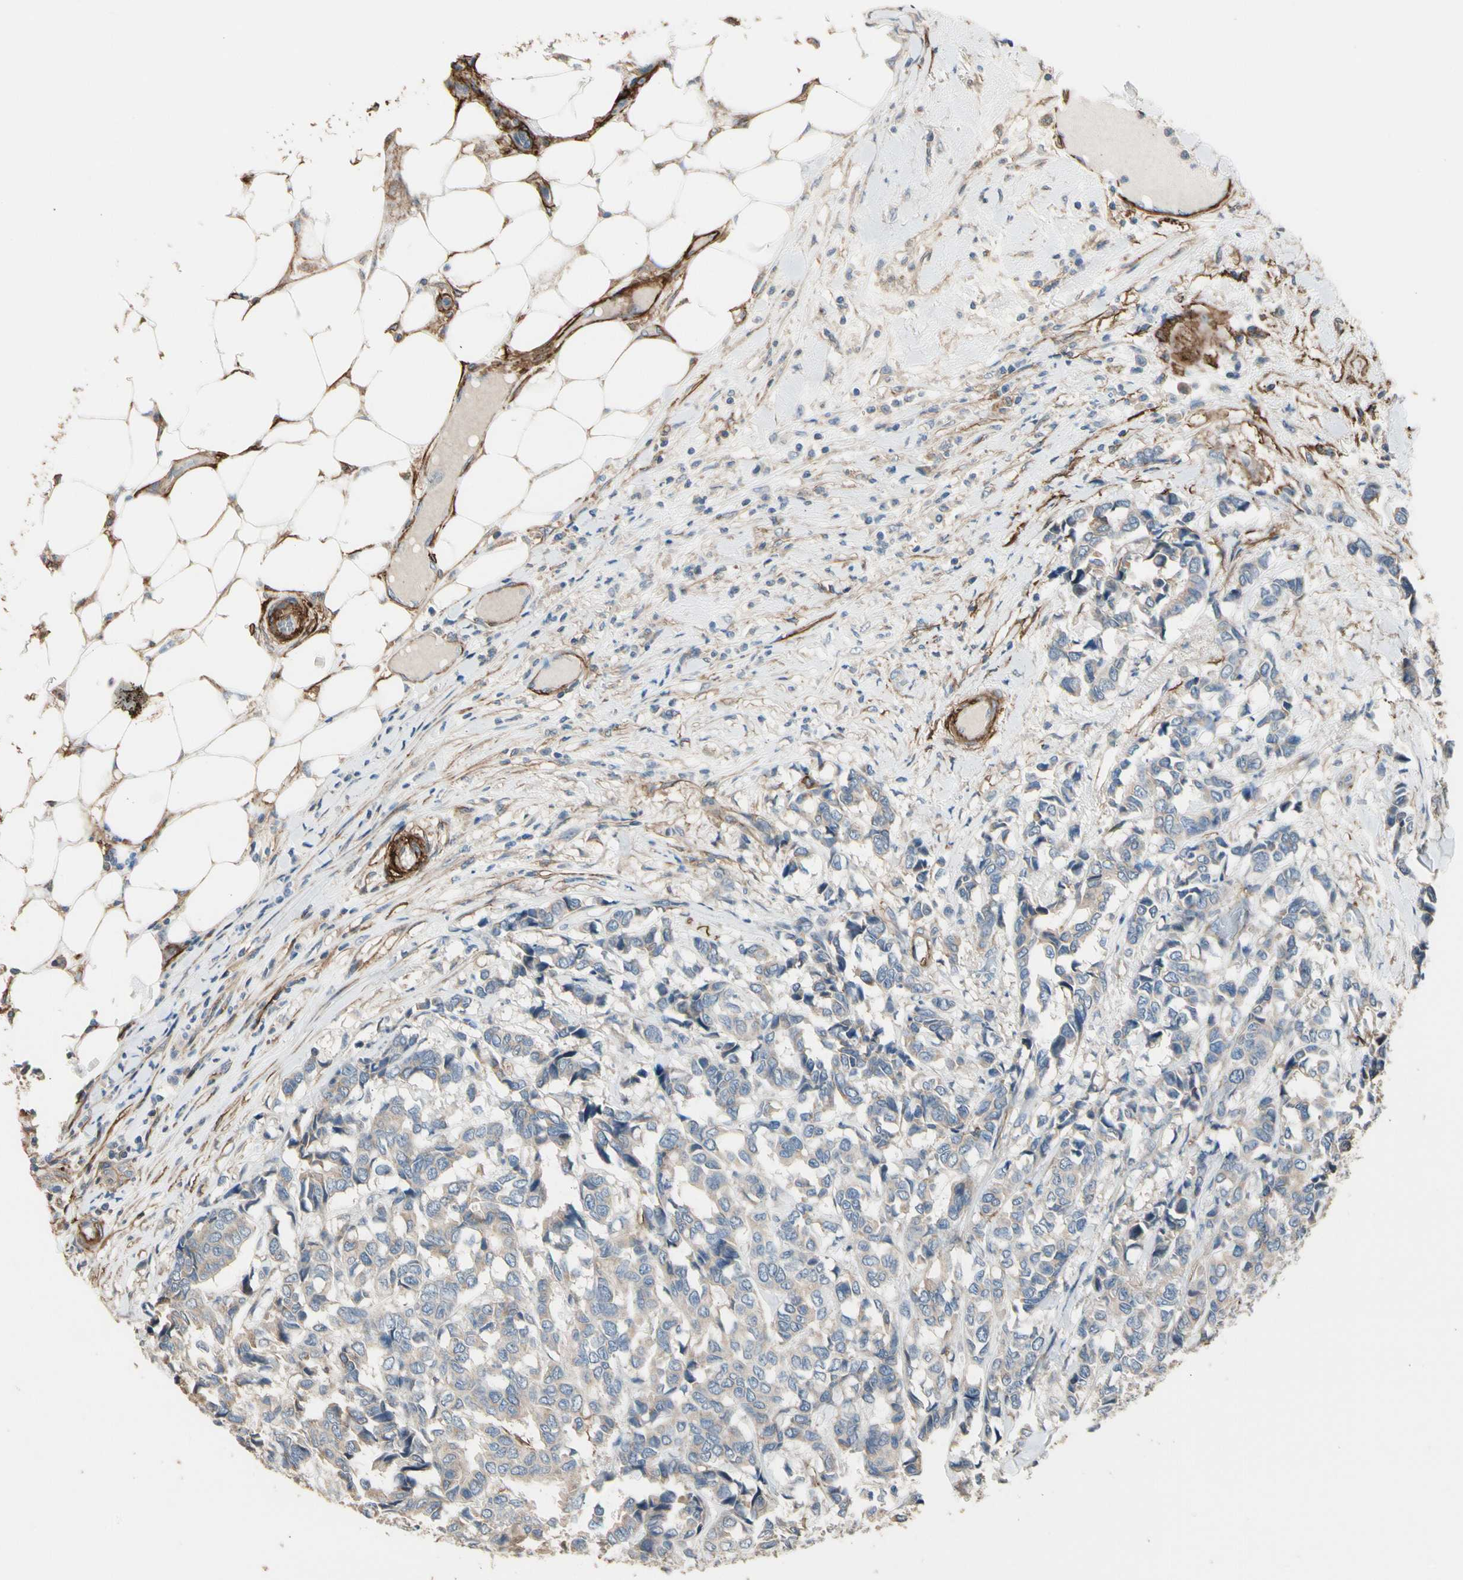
{"staining": {"intensity": "weak", "quantity": ">75%", "location": "cytoplasmic/membranous"}, "tissue": "breast cancer", "cell_type": "Tumor cells", "image_type": "cancer", "snomed": [{"axis": "morphology", "description": "Duct carcinoma"}, {"axis": "topography", "description": "Breast"}], "caption": "A high-resolution histopathology image shows IHC staining of breast cancer, which displays weak cytoplasmic/membranous expression in about >75% of tumor cells. Nuclei are stained in blue.", "gene": "SUSD2", "patient": {"sex": "female", "age": 87}}